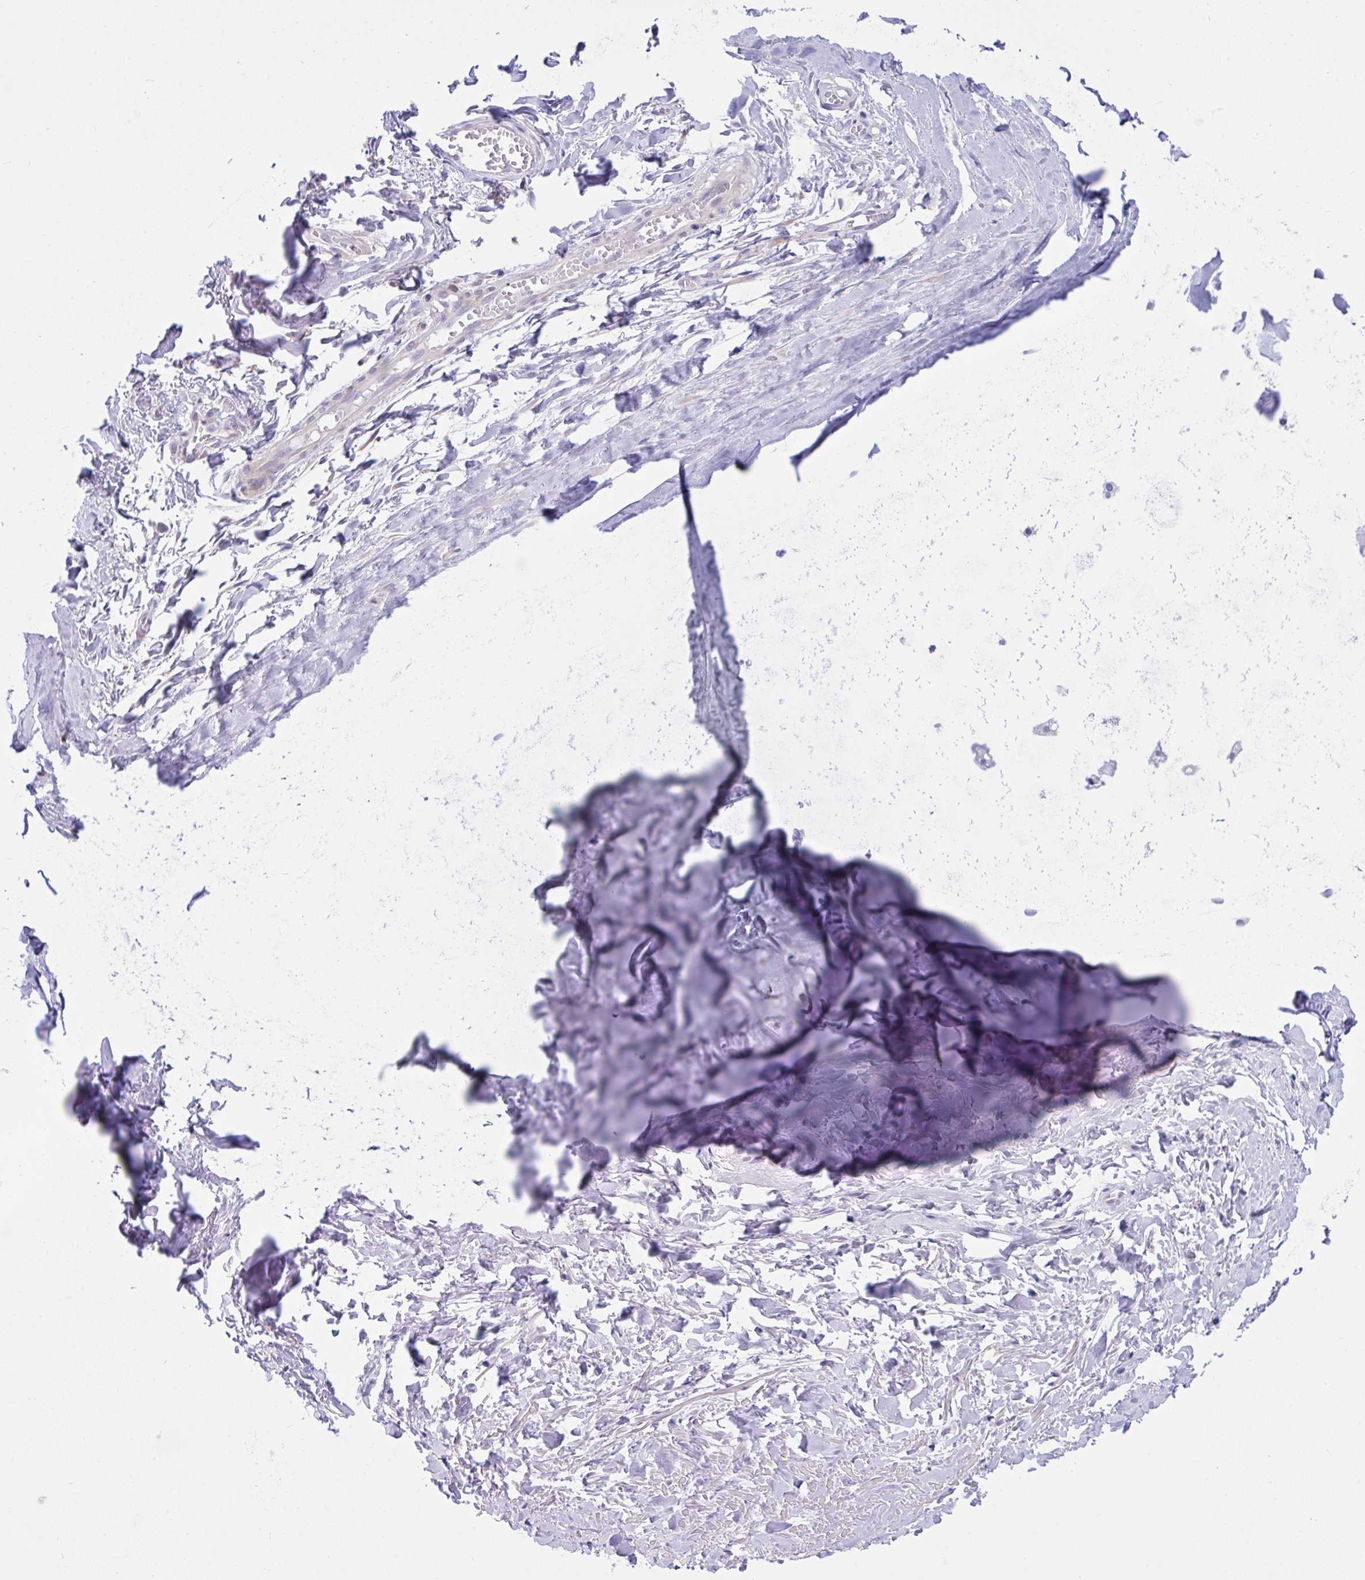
{"staining": {"intensity": "negative", "quantity": "none", "location": "none"}, "tissue": "soft tissue", "cell_type": "Chondrocytes", "image_type": "normal", "snomed": [{"axis": "morphology", "description": "Normal tissue, NOS"}, {"axis": "topography", "description": "Cartilage tissue"}, {"axis": "topography", "description": "Nasopharynx"}, {"axis": "topography", "description": "Thyroid gland"}], "caption": "IHC histopathology image of unremarkable soft tissue: human soft tissue stained with DAB exhibits no significant protein expression in chondrocytes.", "gene": "DTX3", "patient": {"sex": "male", "age": 63}}